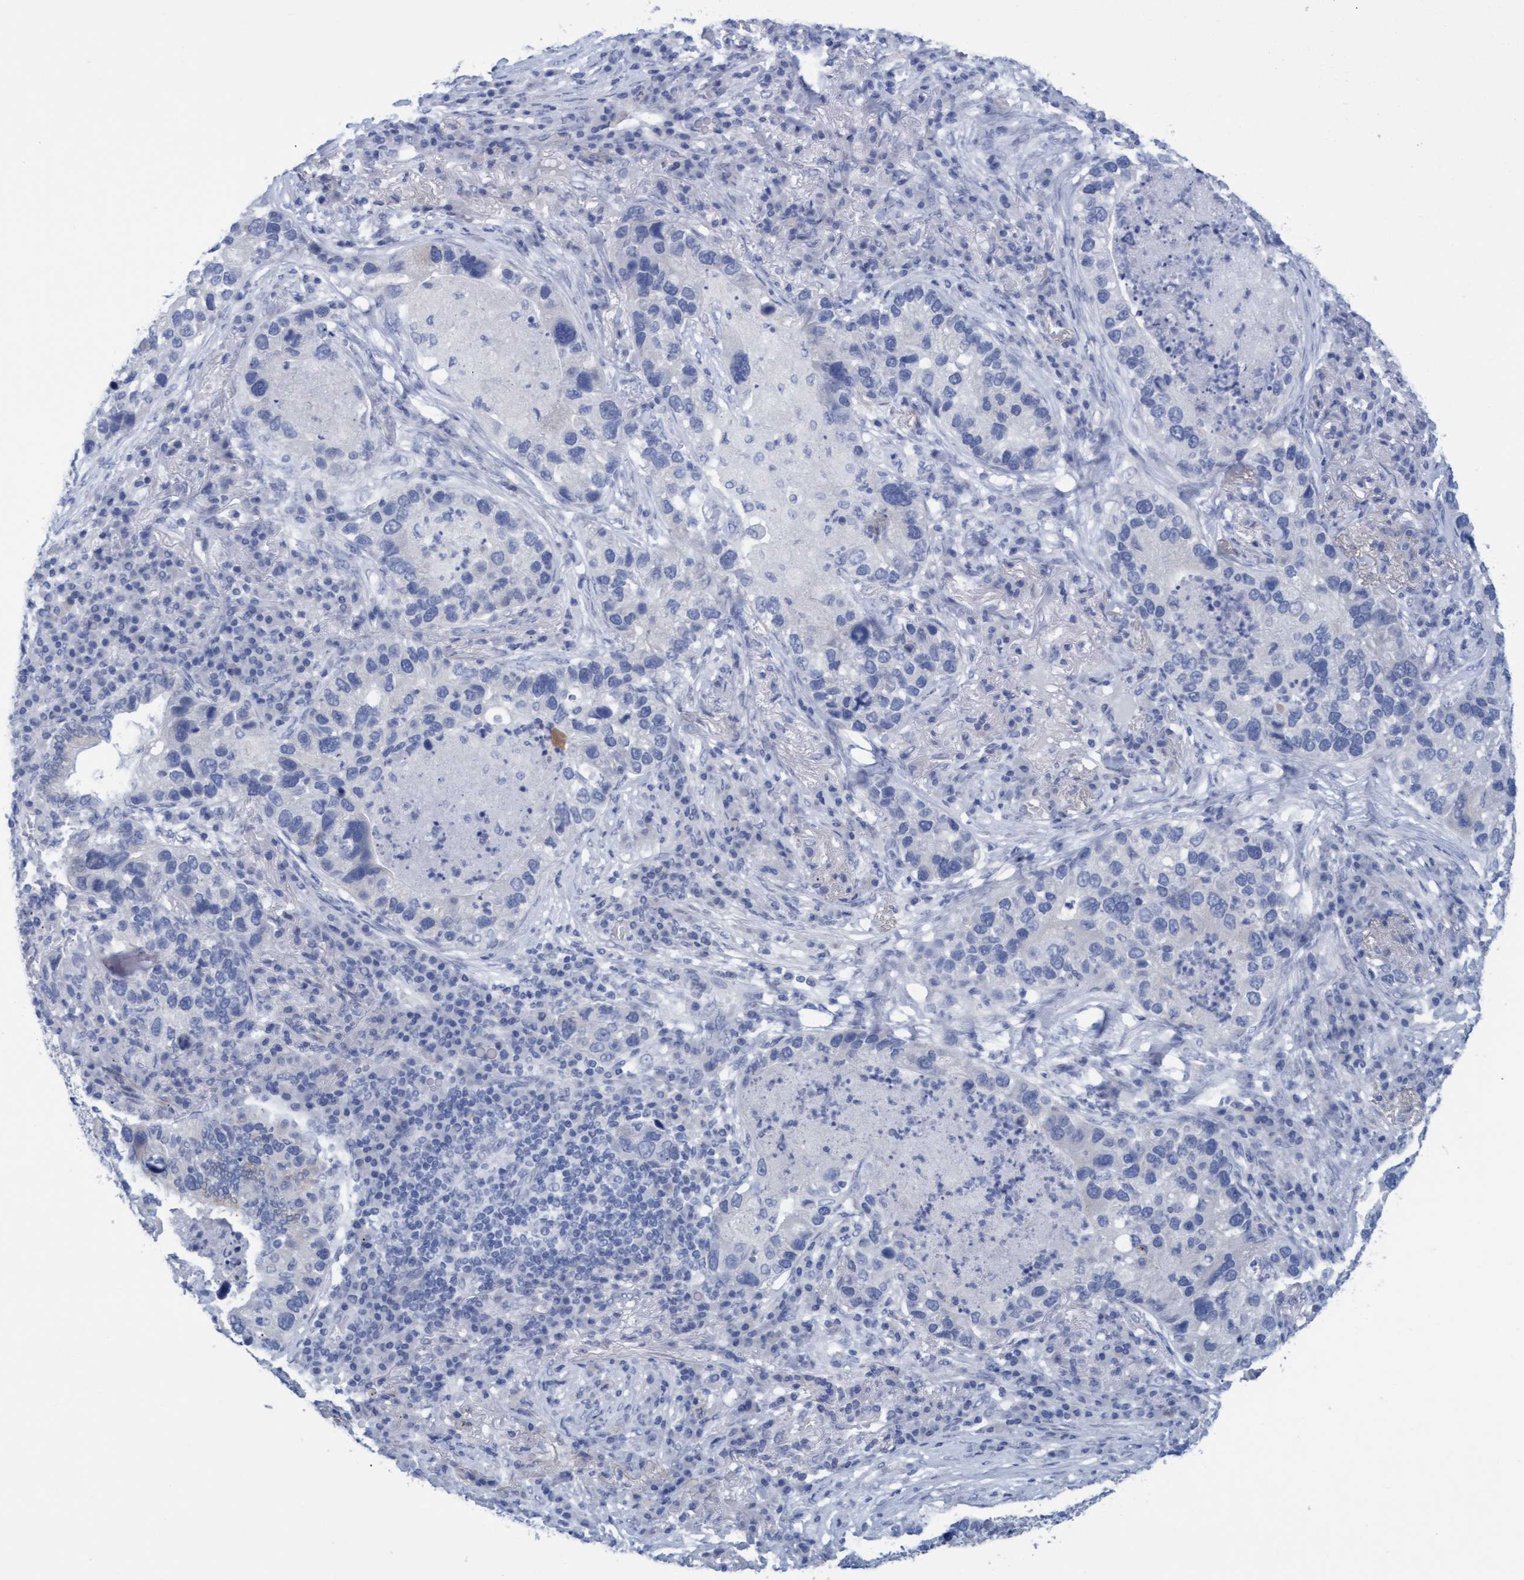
{"staining": {"intensity": "negative", "quantity": "none", "location": "none"}, "tissue": "lung cancer", "cell_type": "Tumor cells", "image_type": "cancer", "snomed": [{"axis": "morphology", "description": "Normal tissue, NOS"}, {"axis": "morphology", "description": "Adenocarcinoma, NOS"}, {"axis": "topography", "description": "Bronchus"}, {"axis": "topography", "description": "Lung"}], "caption": "Immunohistochemistry histopathology image of human lung cancer (adenocarcinoma) stained for a protein (brown), which displays no expression in tumor cells.", "gene": "SSTR3", "patient": {"sex": "male", "age": 54}}